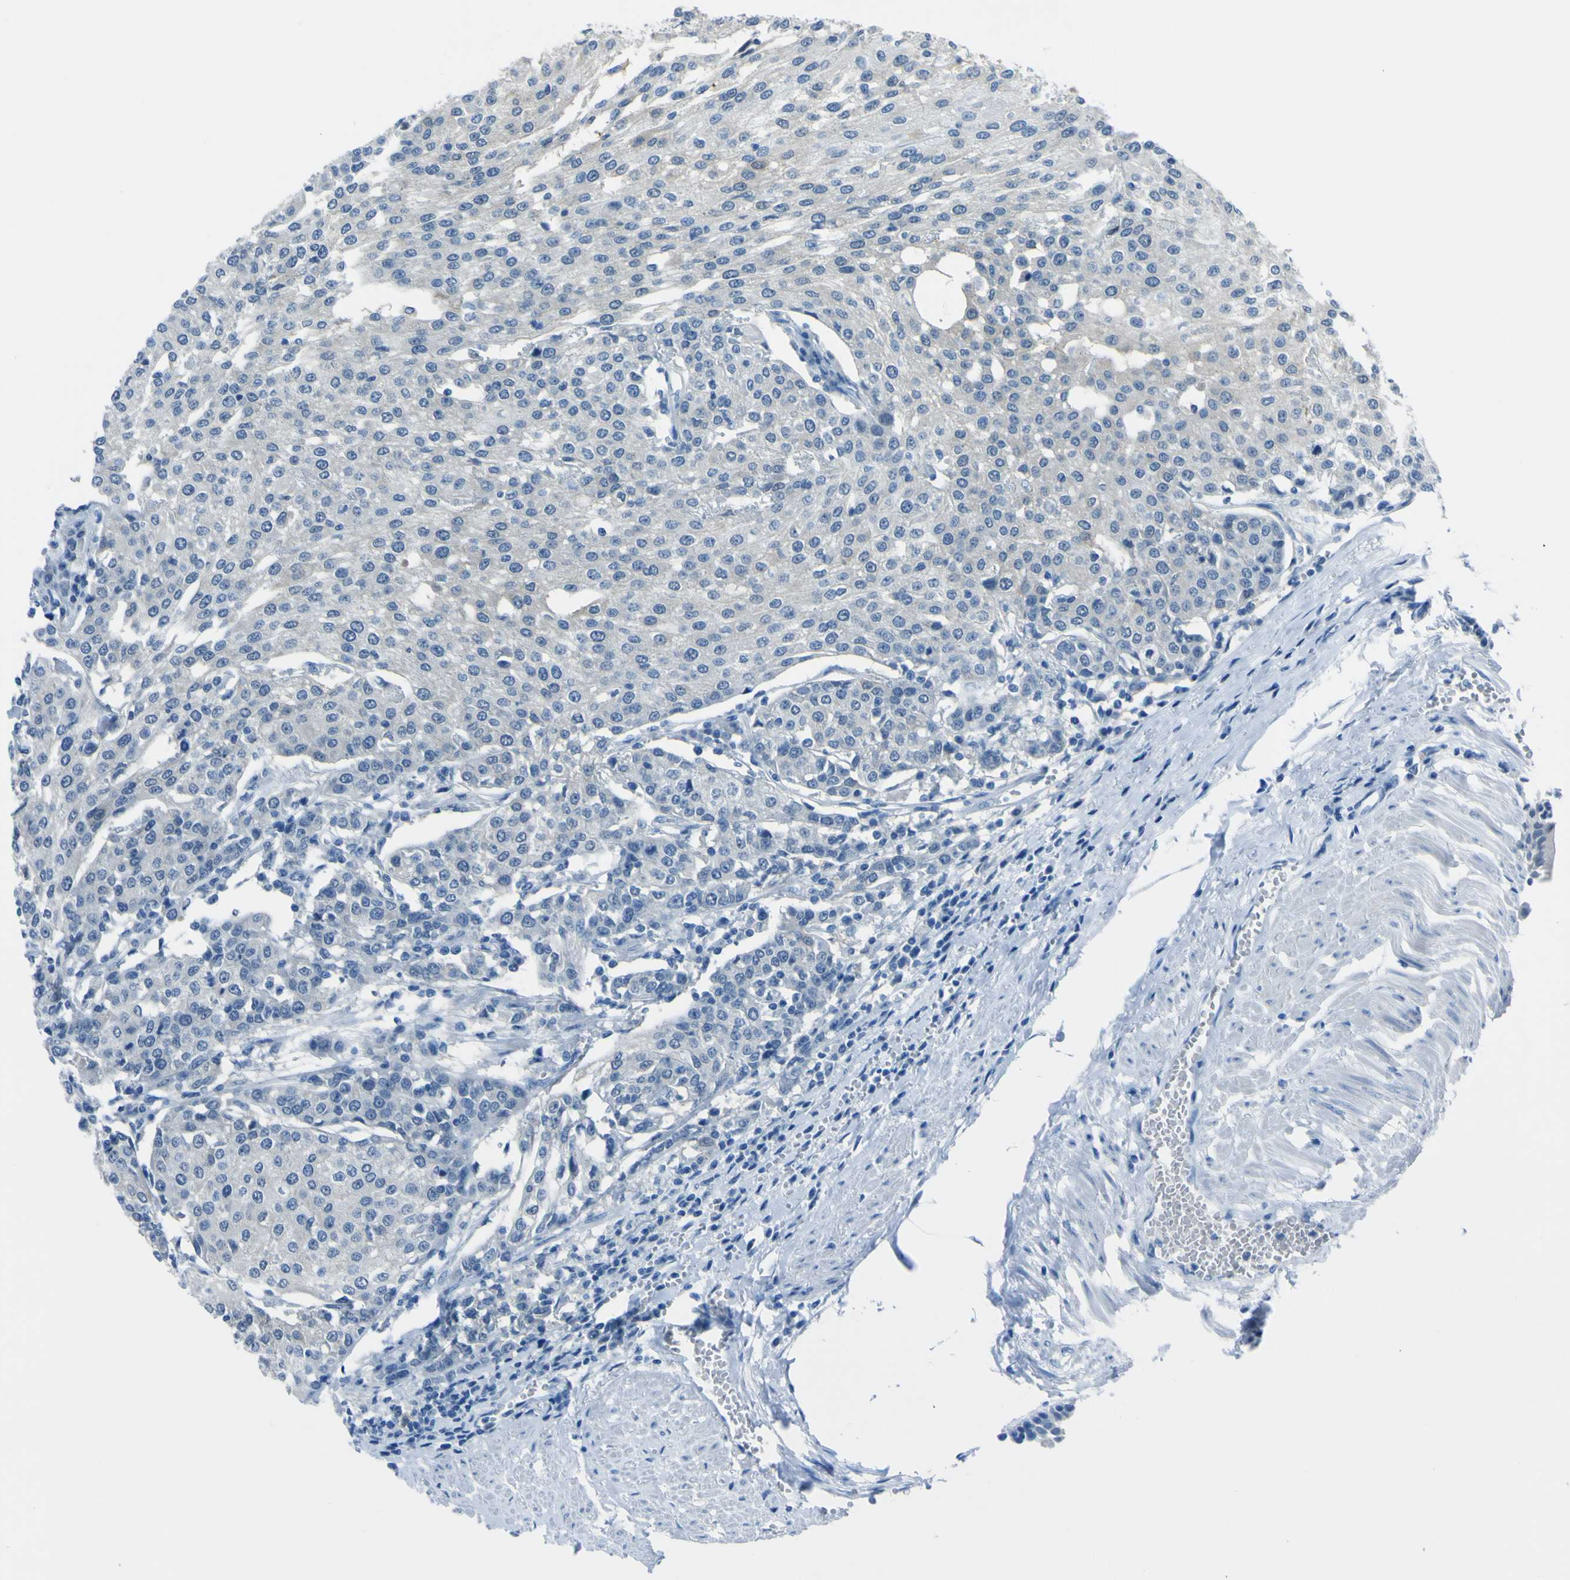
{"staining": {"intensity": "negative", "quantity": "none", "location": "none"}, "tissue": "urothelial cancer", "cell_type": "Tumor cells", "image_type": "cancer", "snomed": [{"axis": "morphology", "description": "Urothelial carcinoma, High grade"}, {"axis": "topography", "description": "Urinary bladder"}], "caption": "This is a photomicrograph of IHC staining of urothelial carcinoma (high-grade), which shows no positivity in tumor cells.", "gene": "PHKG1", "patient": {"sex": "female", "age": 85}}